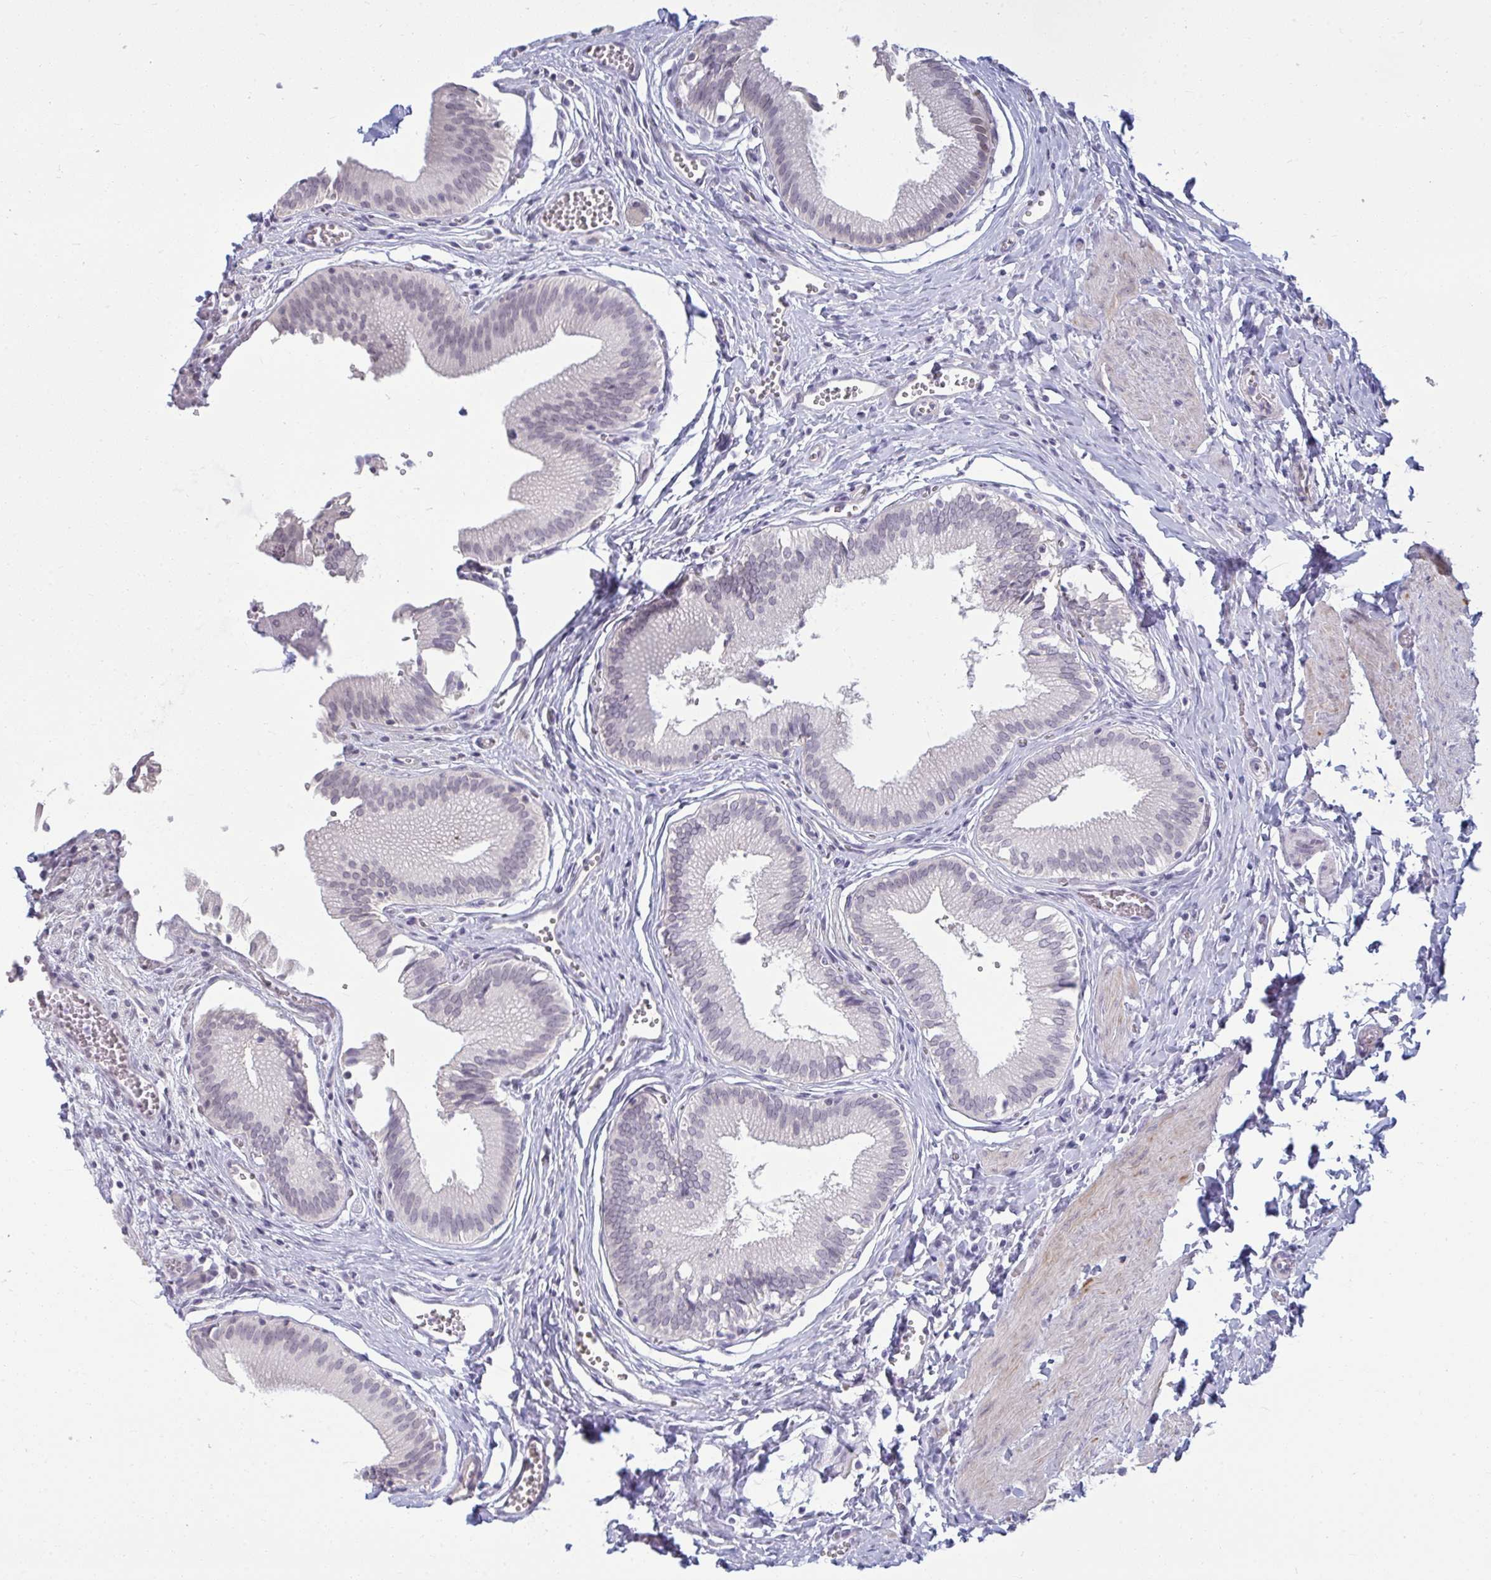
{"staining": {"intensity": "negative", "quantity": "none", "location": "none"}, "tissue": "gallbladder", "cell_type": "Glandular cells", "image_type": "normal", "snomed": [{"axis": "morphology", "description": "Normal tissue, NOS"}, {"axis": "topography", "description": "Gallbladder"}, {"axis": "topography", "description": "Peripheral nerve tissue"}], "caption": "Benign gallbladder was stained to show a protein in brown. There is no significant staining in glandular cells. The staining is performed using DAB (3,3'-diaminobenzidine) brown chromogen with nuclei counter-stained in using hematoxylin.", "gene": "RNASEH1", "patient": {"sex": "male", "age": 17}}